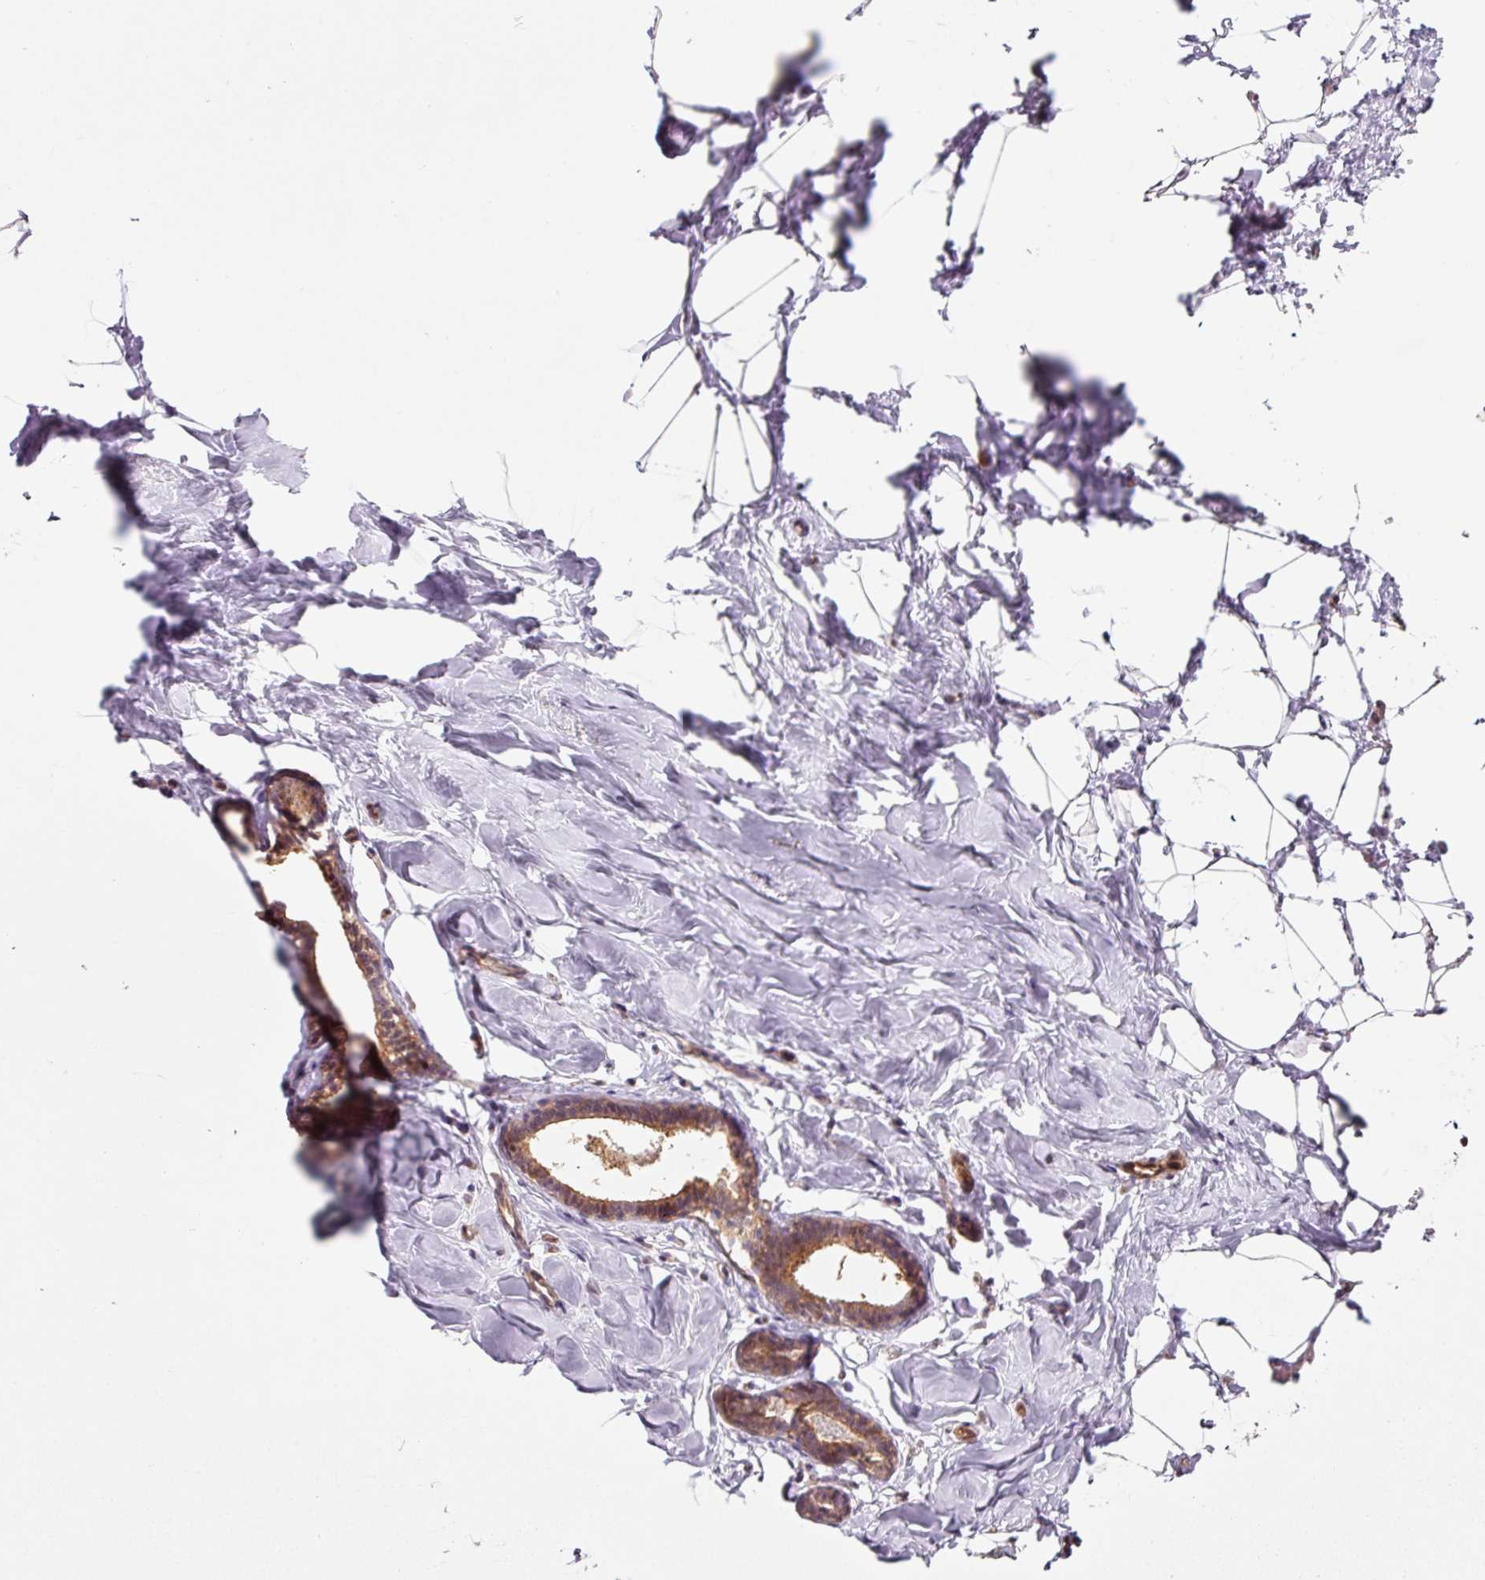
{"staining": {"intensity": "negative", "quantity": "none", "location": "none"}, "tissue": "breast", "cell_type": "Adipocytes", "image_type": "normal", "snomed": [{"axis": "morphology", "description": "Normal tissue, NOS"}, {"axis": "topography", "description": "Breast"}], "caption": "Immunohistochemistry micrograph of unremarkable breast stained for a protein (brown), which shows no expression in adipocytes. (DAB immunohistochemistry visualized using brightfield microscopy, high magnification).", "gene": "FBXL14", "patient": {"sex": "female", "age": 23}}